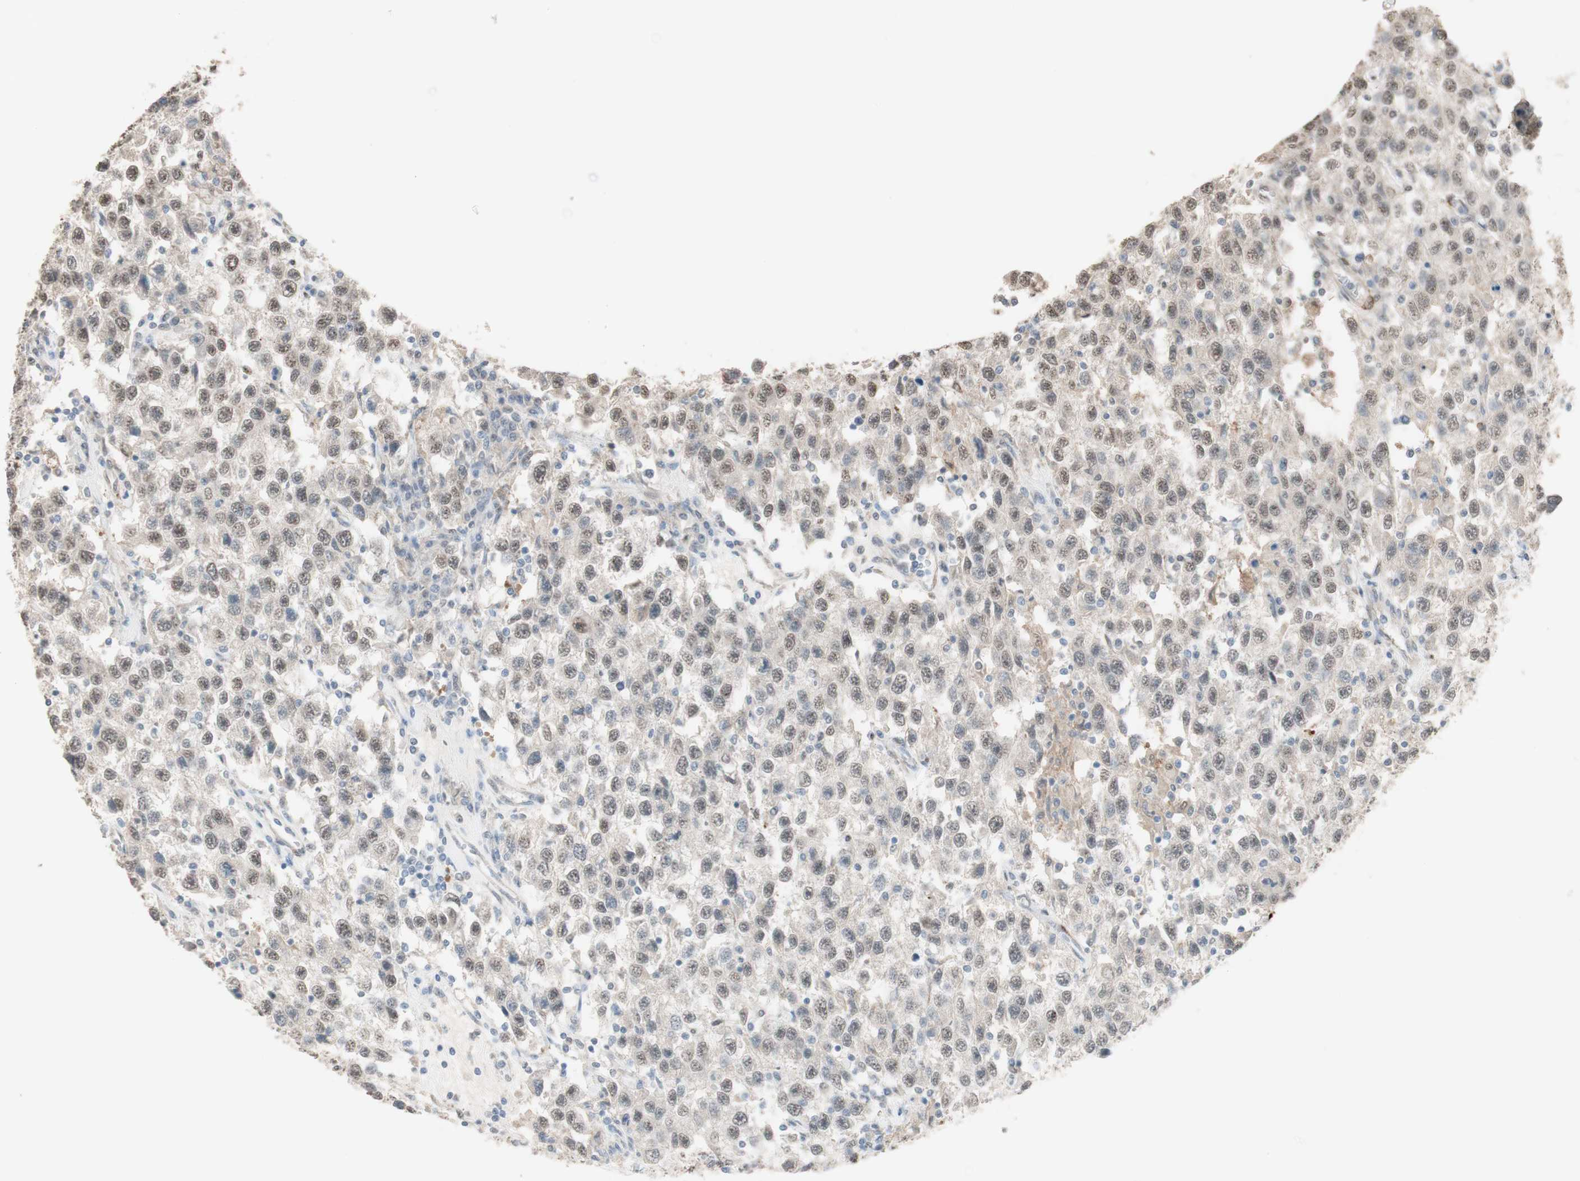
{"staining": {"intensity": "weak", "quantity": "25%-75%", "location": "nuclear"}, "tissue": "testis cancer", "cell_type": "Tumor cells", "image_type": "cancer", "snomed": [{"axis": "morphology", "description": "Seminoma, NOS"}, {"axis": "topography", "description": "Testis"}], "caption": "Testis seminoma tissue demonstrates weak nuclear positivity in approximately 25%-75% of tumor cells", "gene": "MUC3A", "patient": {"sex": "male", "age": 41}}